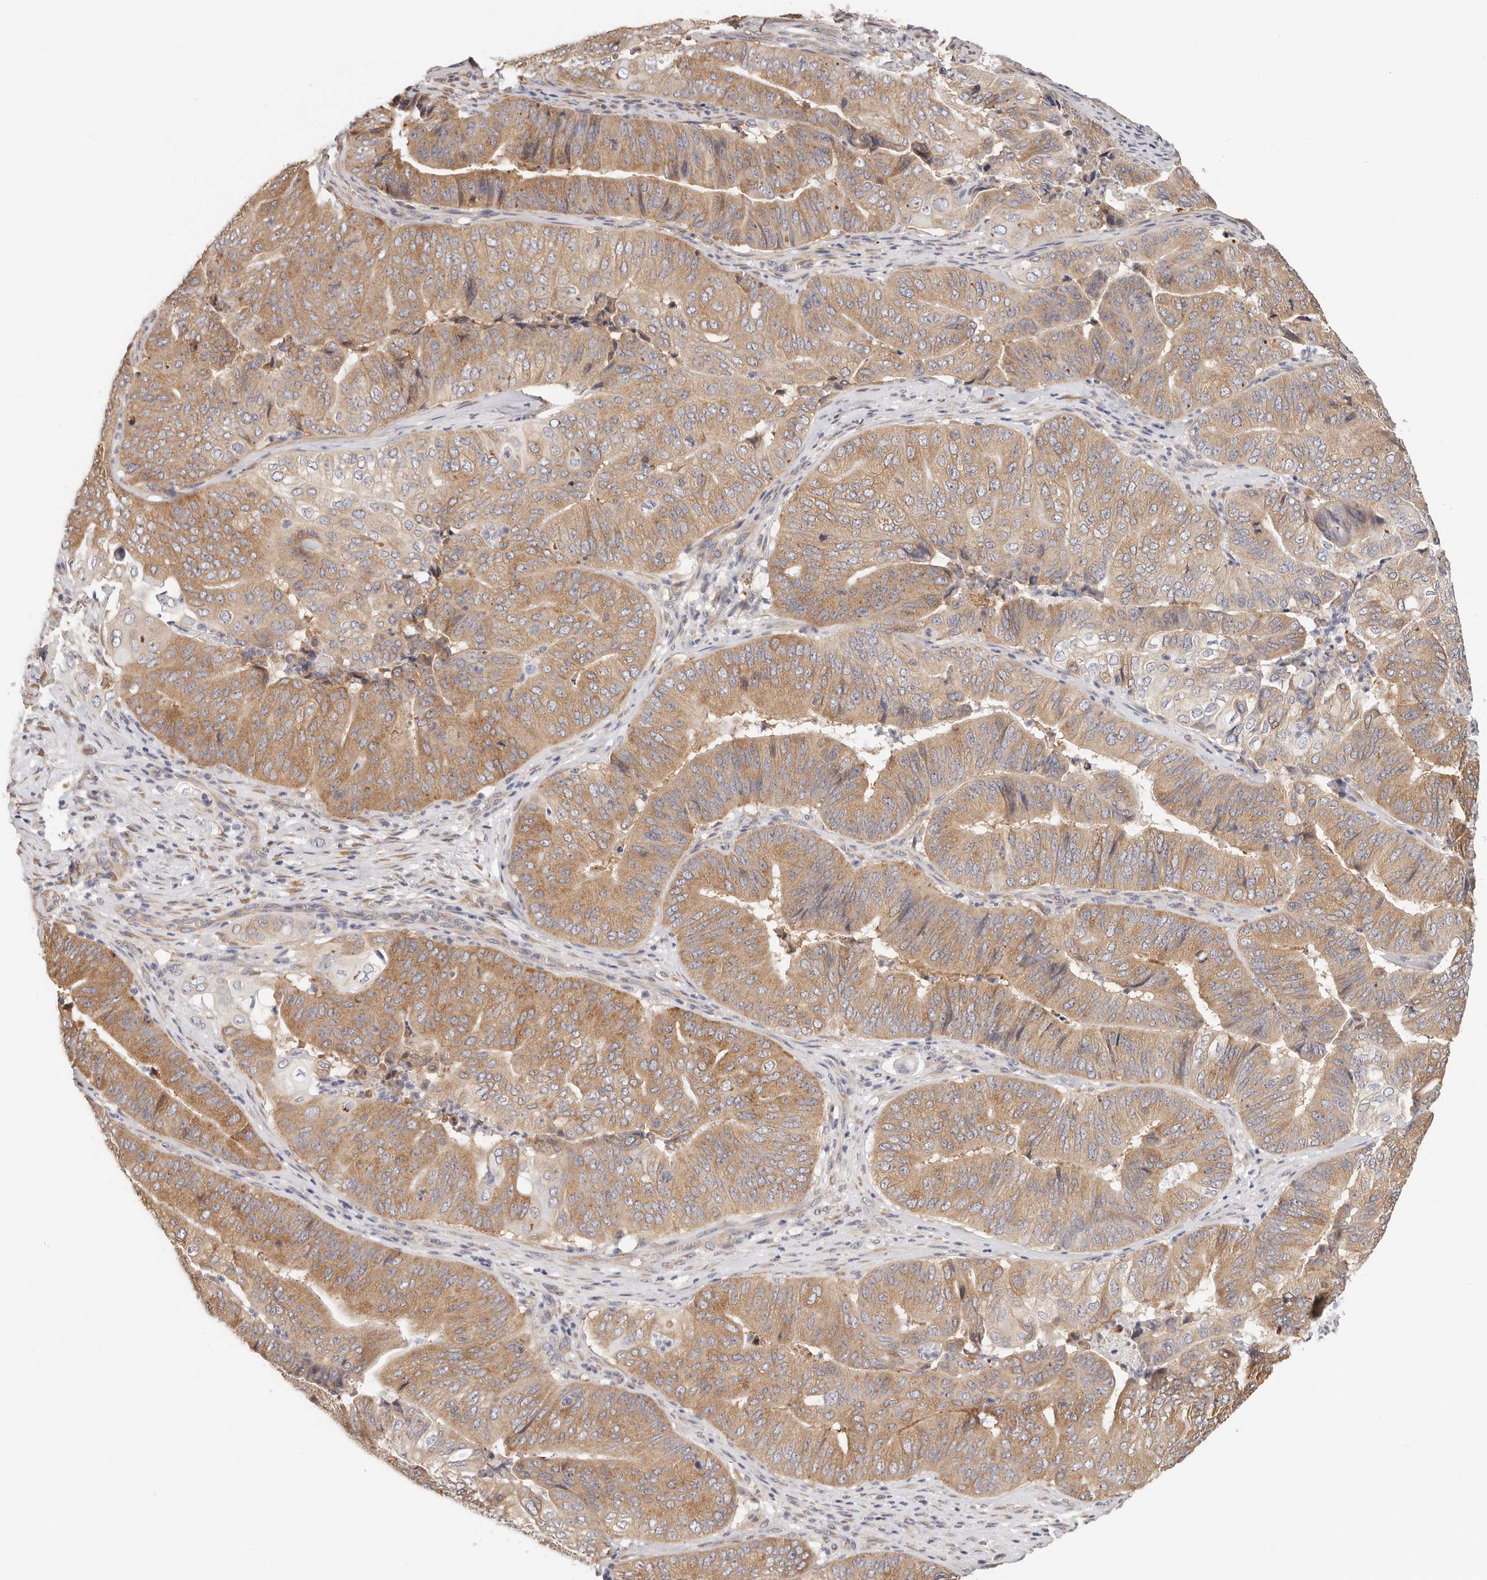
{"staining": {"intensity": "moderate", "quantity": ">75%", "location": "cytoplasmic/membranous"}, "tissue": "pancreatic cancer", "cell_type": "Tumor cells", "image_type": "cancer", "snomed": [{"axis": "morphology", "description": "Adenocarcinoma, NOS"}, {"axis": "topography", "description": "Pancreas"}], "caption": "A photomicrograph of pancreatic cancer (adenocarcinoma) stained for a protein exhibits moderate cytoplasmic/membranous brown staining in tumor cells.", "gene": "AFDN", "patient": {"sex": "female", "age": 77}}